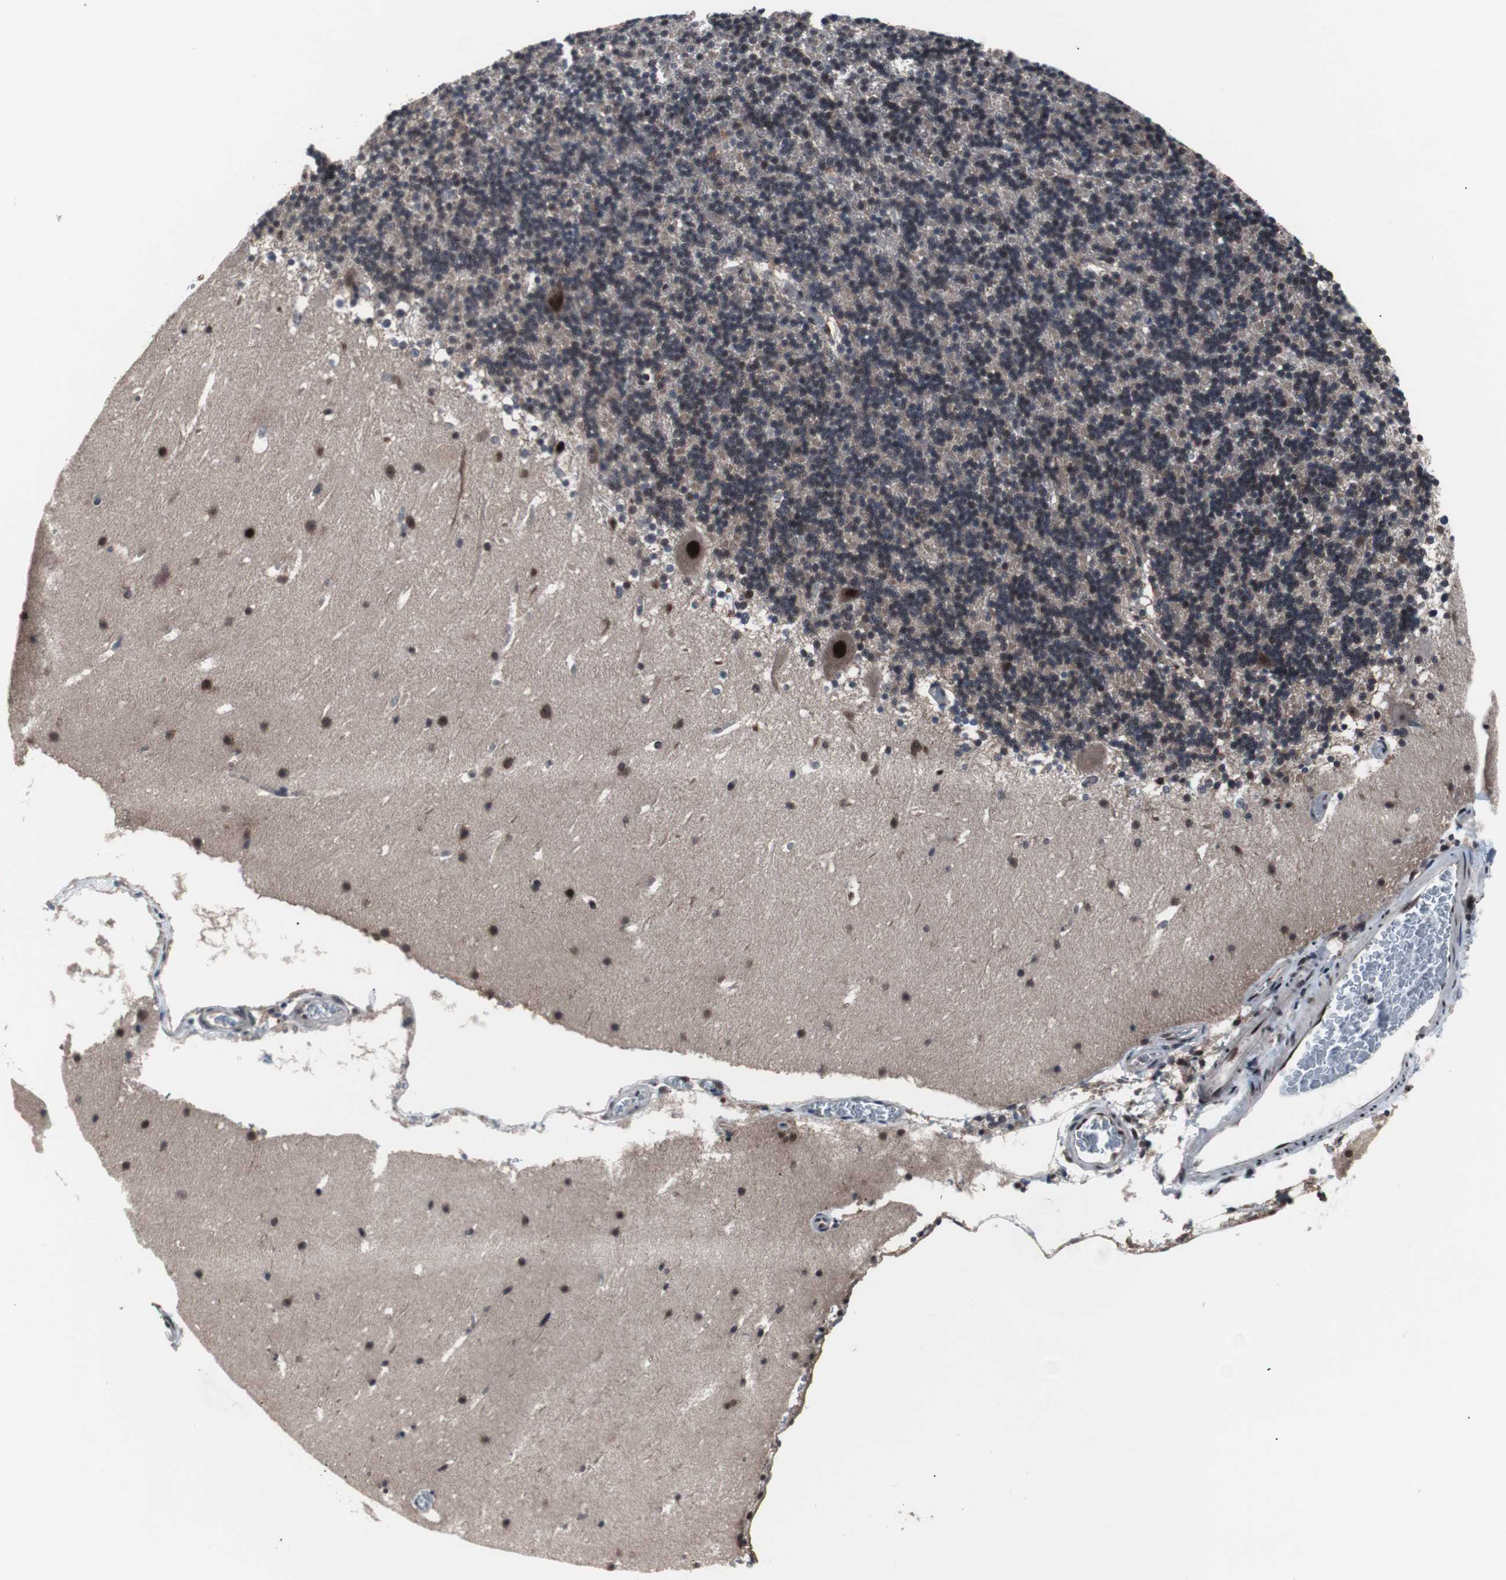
{"staining": {"intensity": "weak", "quantity": "25%-75%", "location": "nuclear"}, "tissue": "cerebellum", "cell_type": "Cells in granular layer", "image_type": "normal", "snomed": [{"axis": "morphology", "description": "Normal tissue, NOS"}, {"axis": "topography", "description": "Cerebellum"}], "caption": "About 25%-75% of cells in granular layer in unremarkable human cerebellum reveal weak nuclear protein positivity as visualized by brown immunohistochemical staining.", "gene": "GTF2F2", "patient": {"sex": "male", "age": 45}}